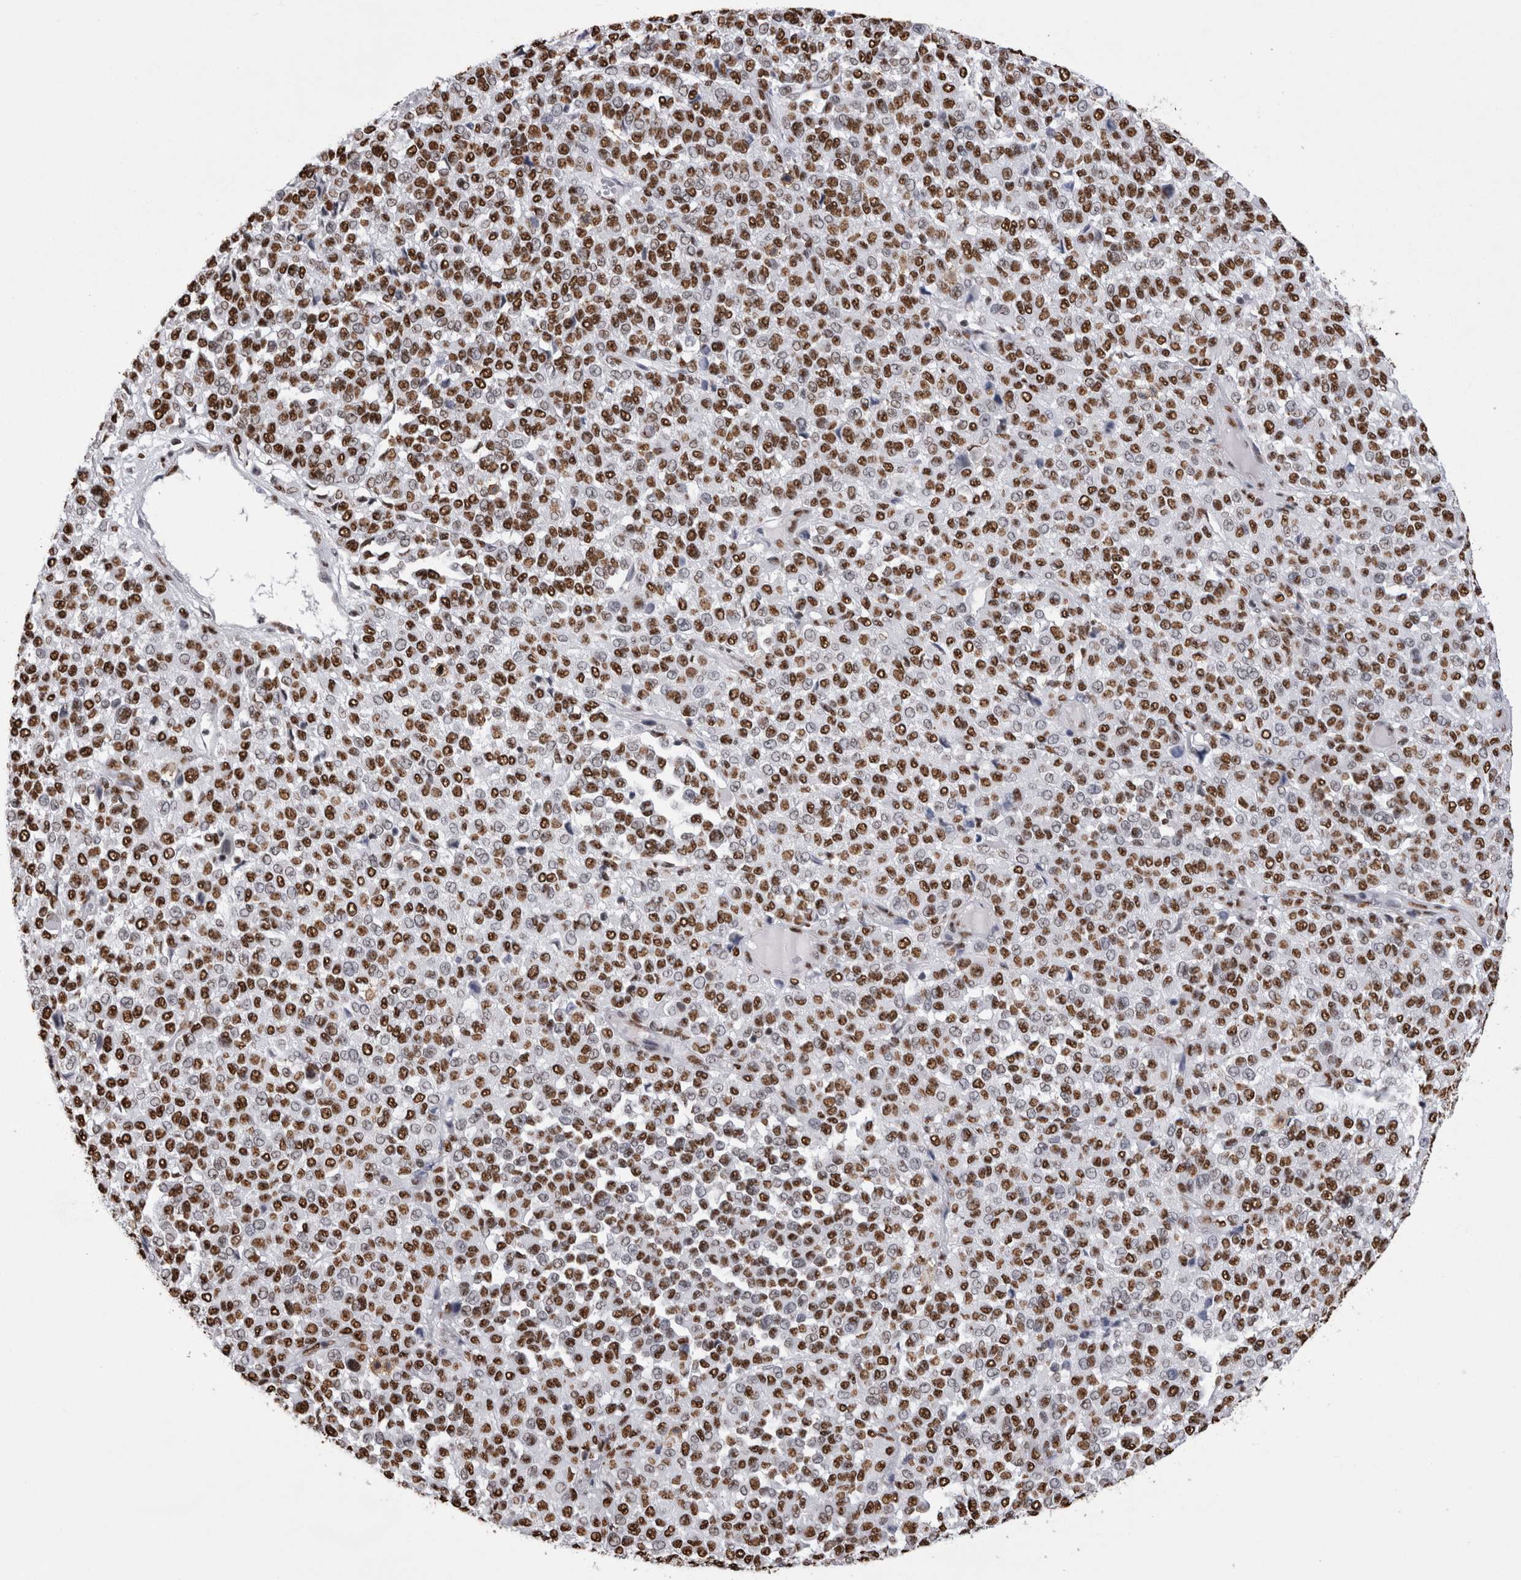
{"staining": {"intensity": "strong", "quantity": ">75%", "location": "nuclear"}, "tissue": "melanoma", "cell_type": "Tumor cells", "image_type": "cancer", "snomed": [{"axis": "morphology", "description": "Malignant melanoma, Metastatic site"}, {"axis": "topography", "description": "Pancreas"}], "caption": "Melanoma was stained to show a protein in brown. There is high levels of strong nuclear positivity in approximately >75% of tumor cells.", "gene": "ALPK3", "patient": {"sex": "female", "age": 30}}